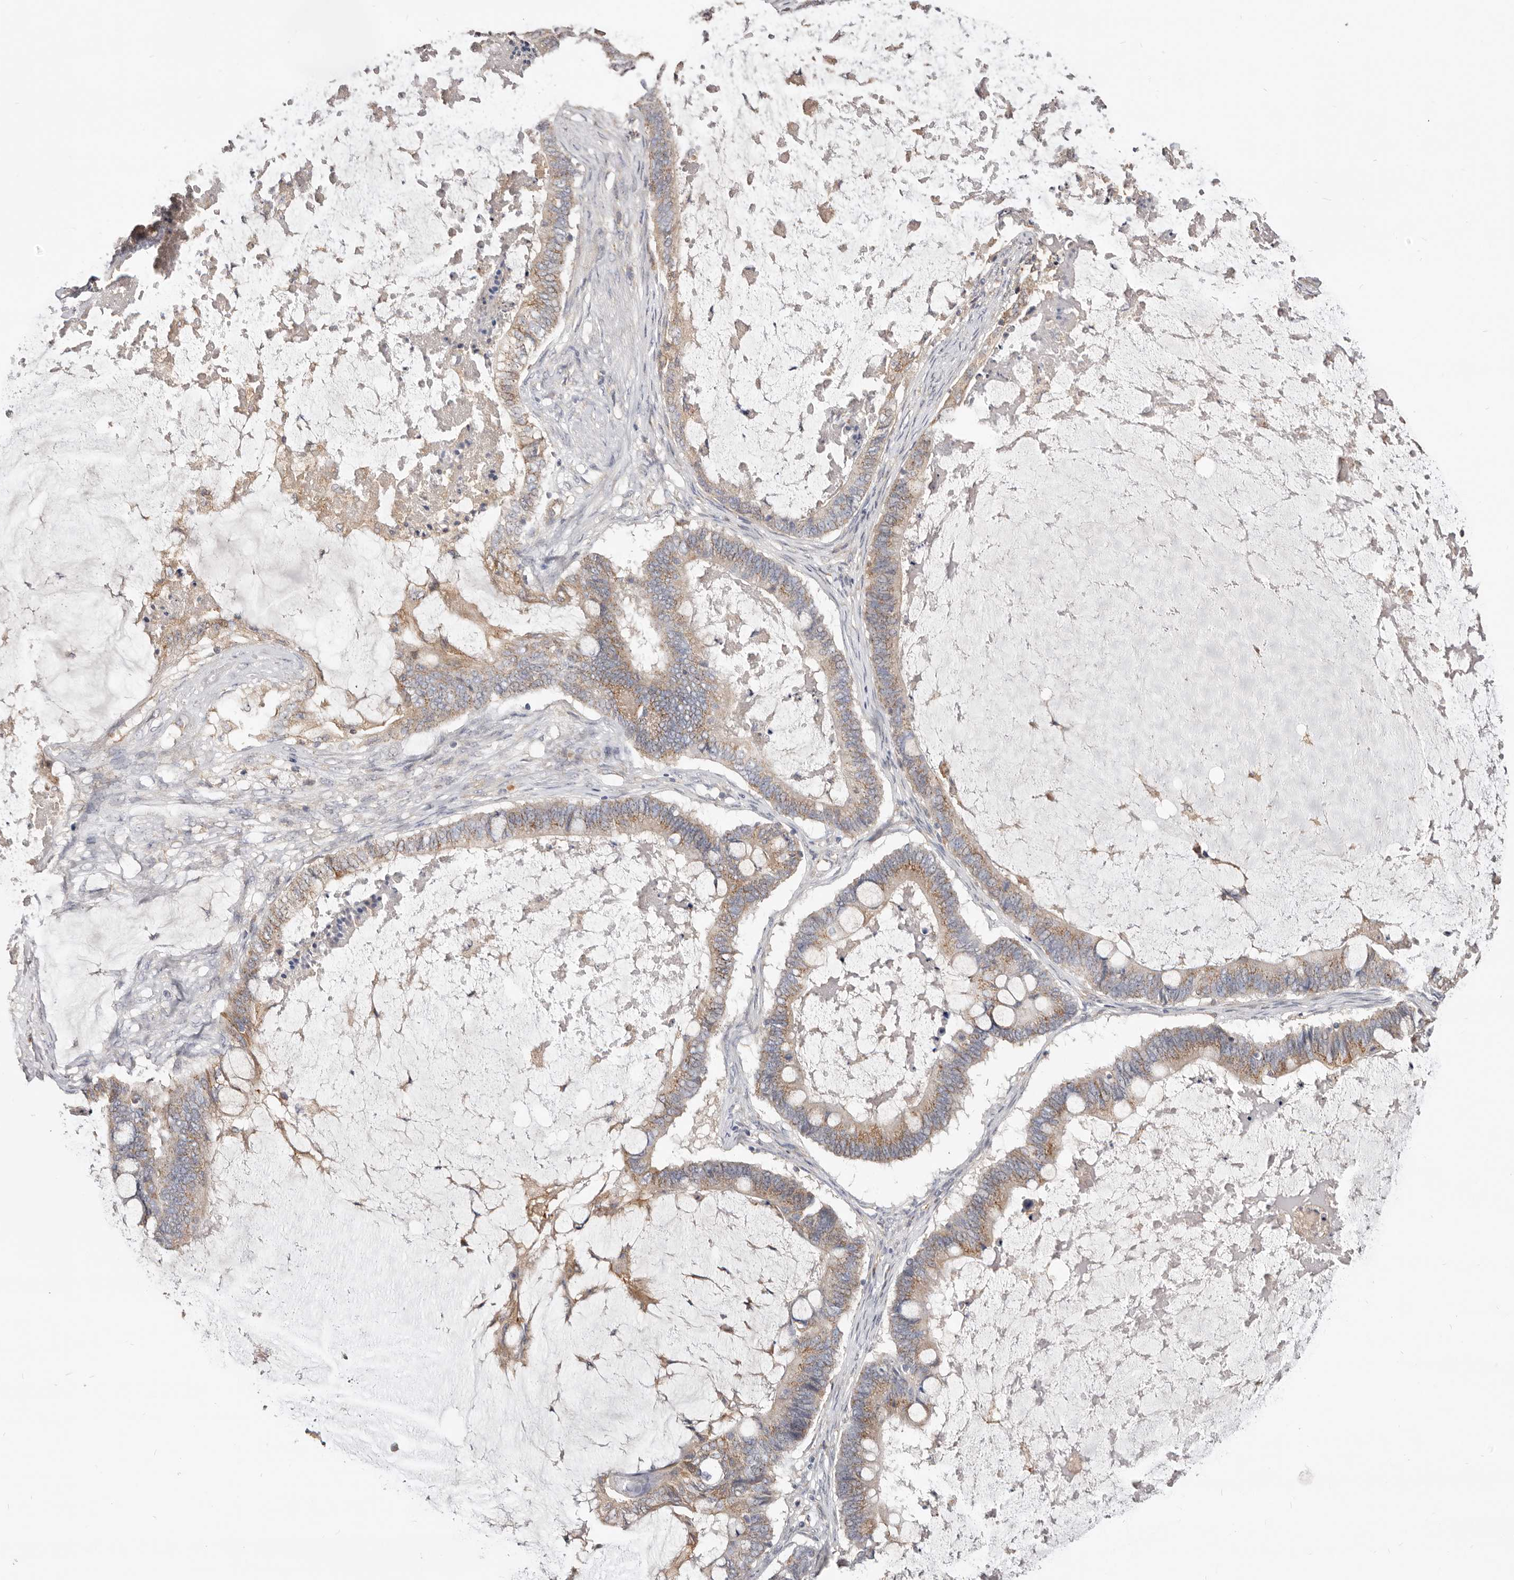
{"staining": {"intensity": "moderate", "quantity": ">75%", "location": "cytoplasmic/membranous"}, "tissue": "ovarian cancer", "cell_type": "Tumor cells", "image_type": "cancer", "snomed": [{"axis": "morphology", "description": "Cystadenocarcinoma, mucinous, NOS"}, {"axis": "topography", "description": "Ovary"}], "caption": "DAB (3,3'-diaminobenzidine) immunohistochemical staining of human ovarian mucinous cystadenocarcinoma reveals moderate cytoplasmic/membranous protein expression in approximately >75% of tumor cells.", "gene": "LRRC25", "patient": {"sex": "female", "age": 61}}